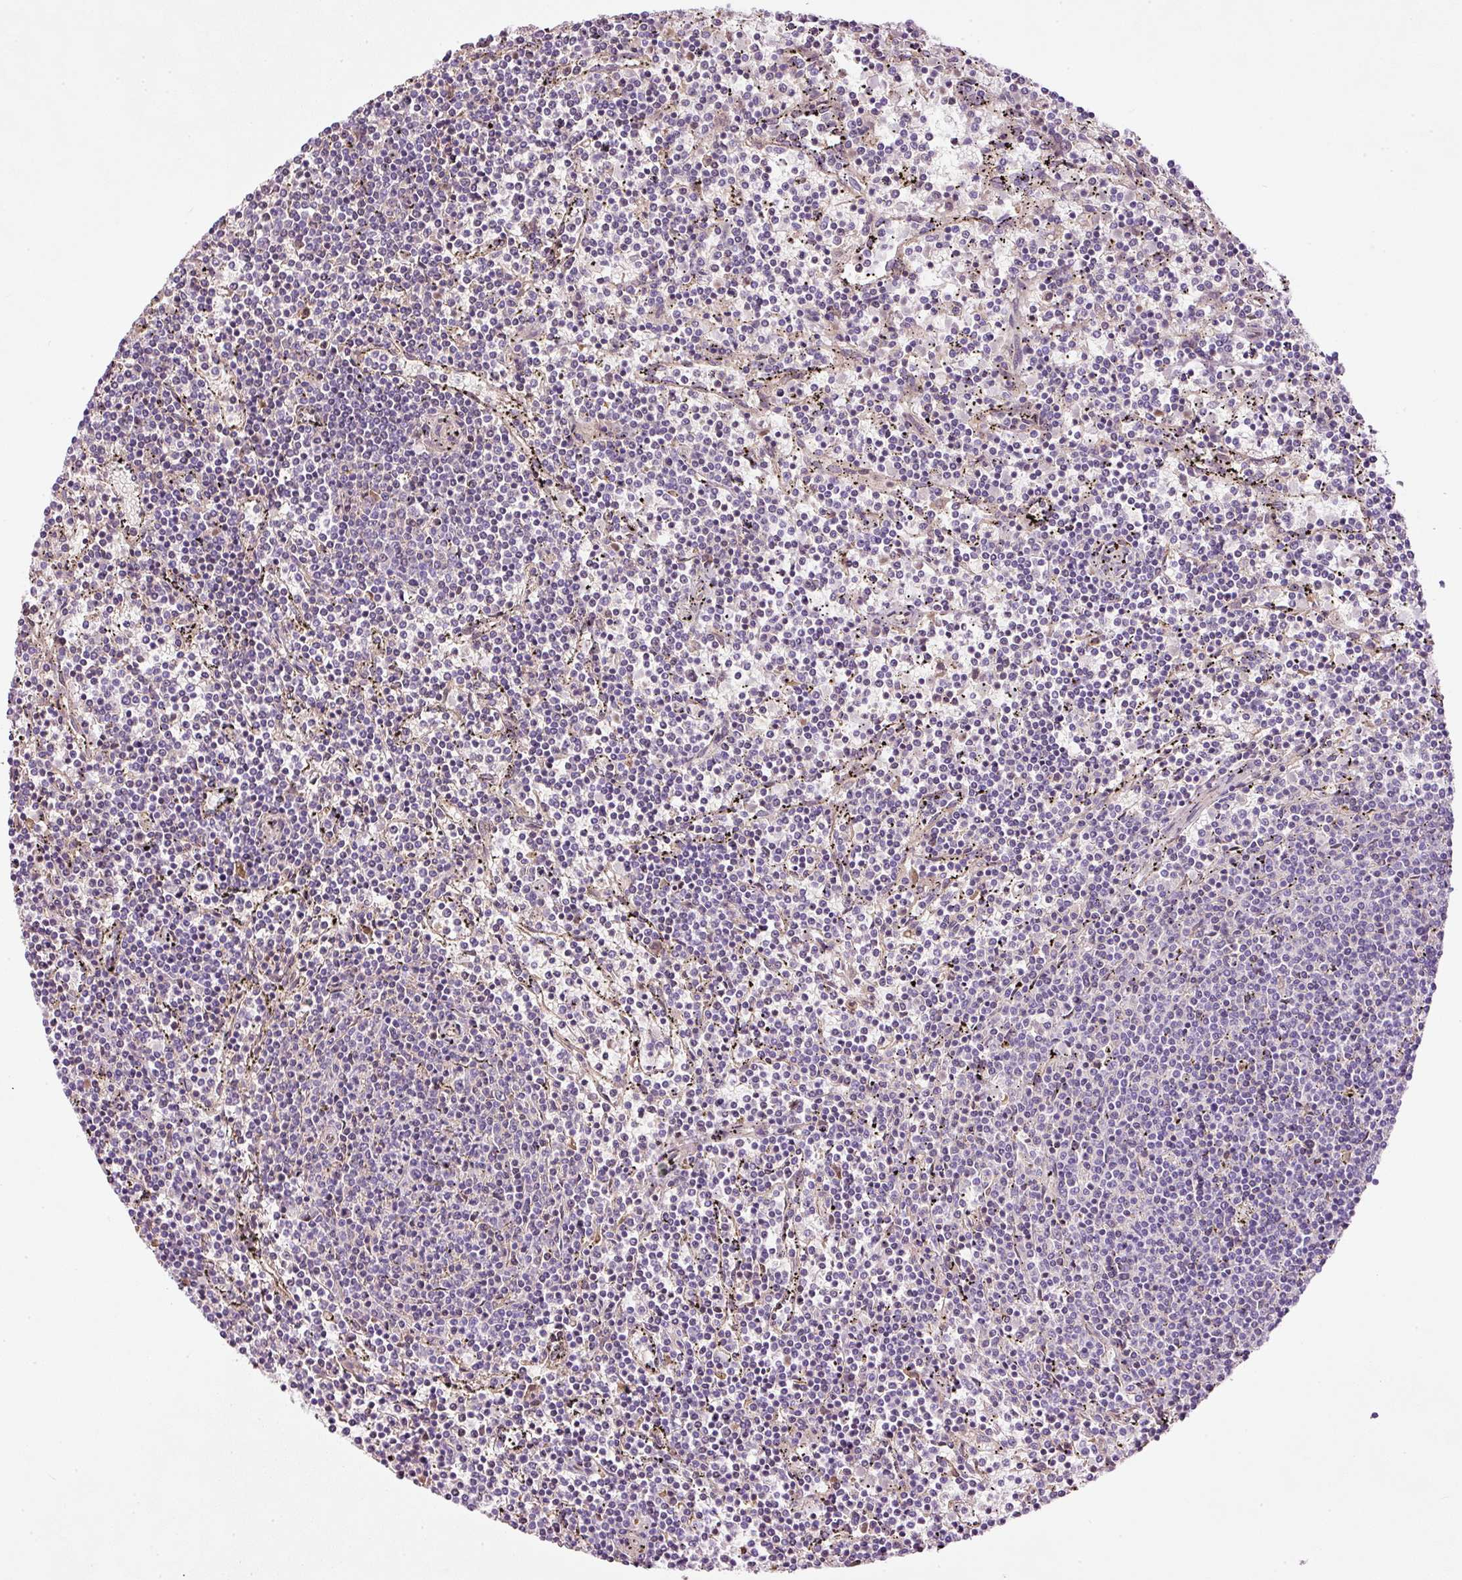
{"staining": {"intensity": "negative", "quantity": "none", "location": "none"}, "tissue": "lymphoma", "cell_type": "Tumor cells", "image_type": "cancer", "snomed": [{"axis": "morphology", "description": "Malignant lymphoma, non-Hodgkin's type, Low grade"}, {"axis": "topography", "description": "Spleen"}], "caption": "A micrograph of human lymphoma is negative for staining in tumor cells.", "gene": "TBC1D2B", "patient": {"sex": "female", "age": 50}}